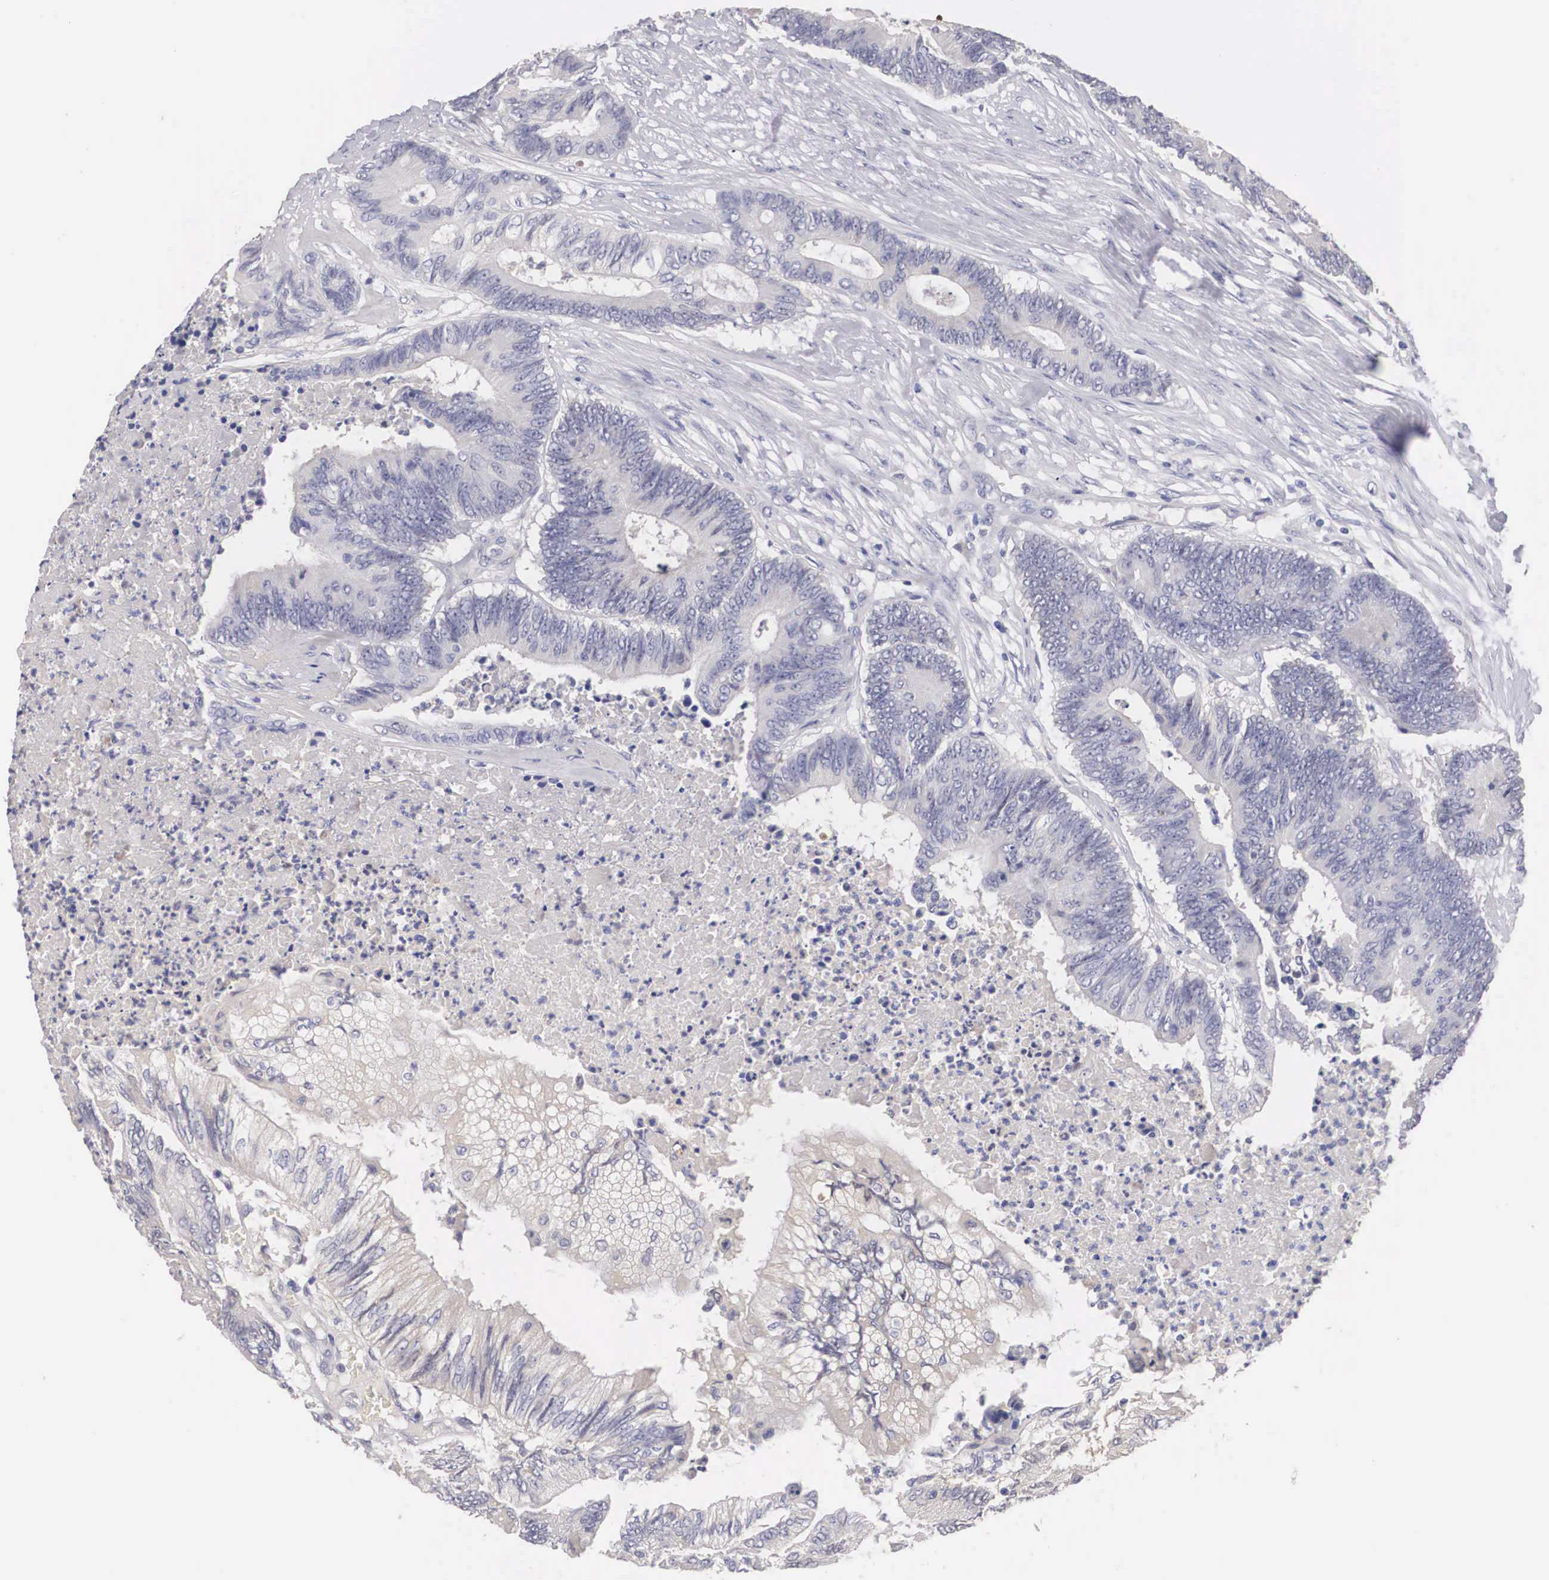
{"staining": {"intensity": "negative", "quantity": "none", "location": "none"}, "tissue": "colorectal cancer", "cell_type": "Tumor cells", "image_type": "cancer", "snomed": [{"axis": "morphology", "description": "Adenocarcinoma, NOS"}, {"axis": "topography", "description": "Colon"}], "caption": "This is an immunohistochemistry (IHC) histopathology image of human colorectal adenocarcinoma. There is no positivity in tumor cells.", "gene": "ABHD4", "patient": {"sex": "male", "age": 65}}